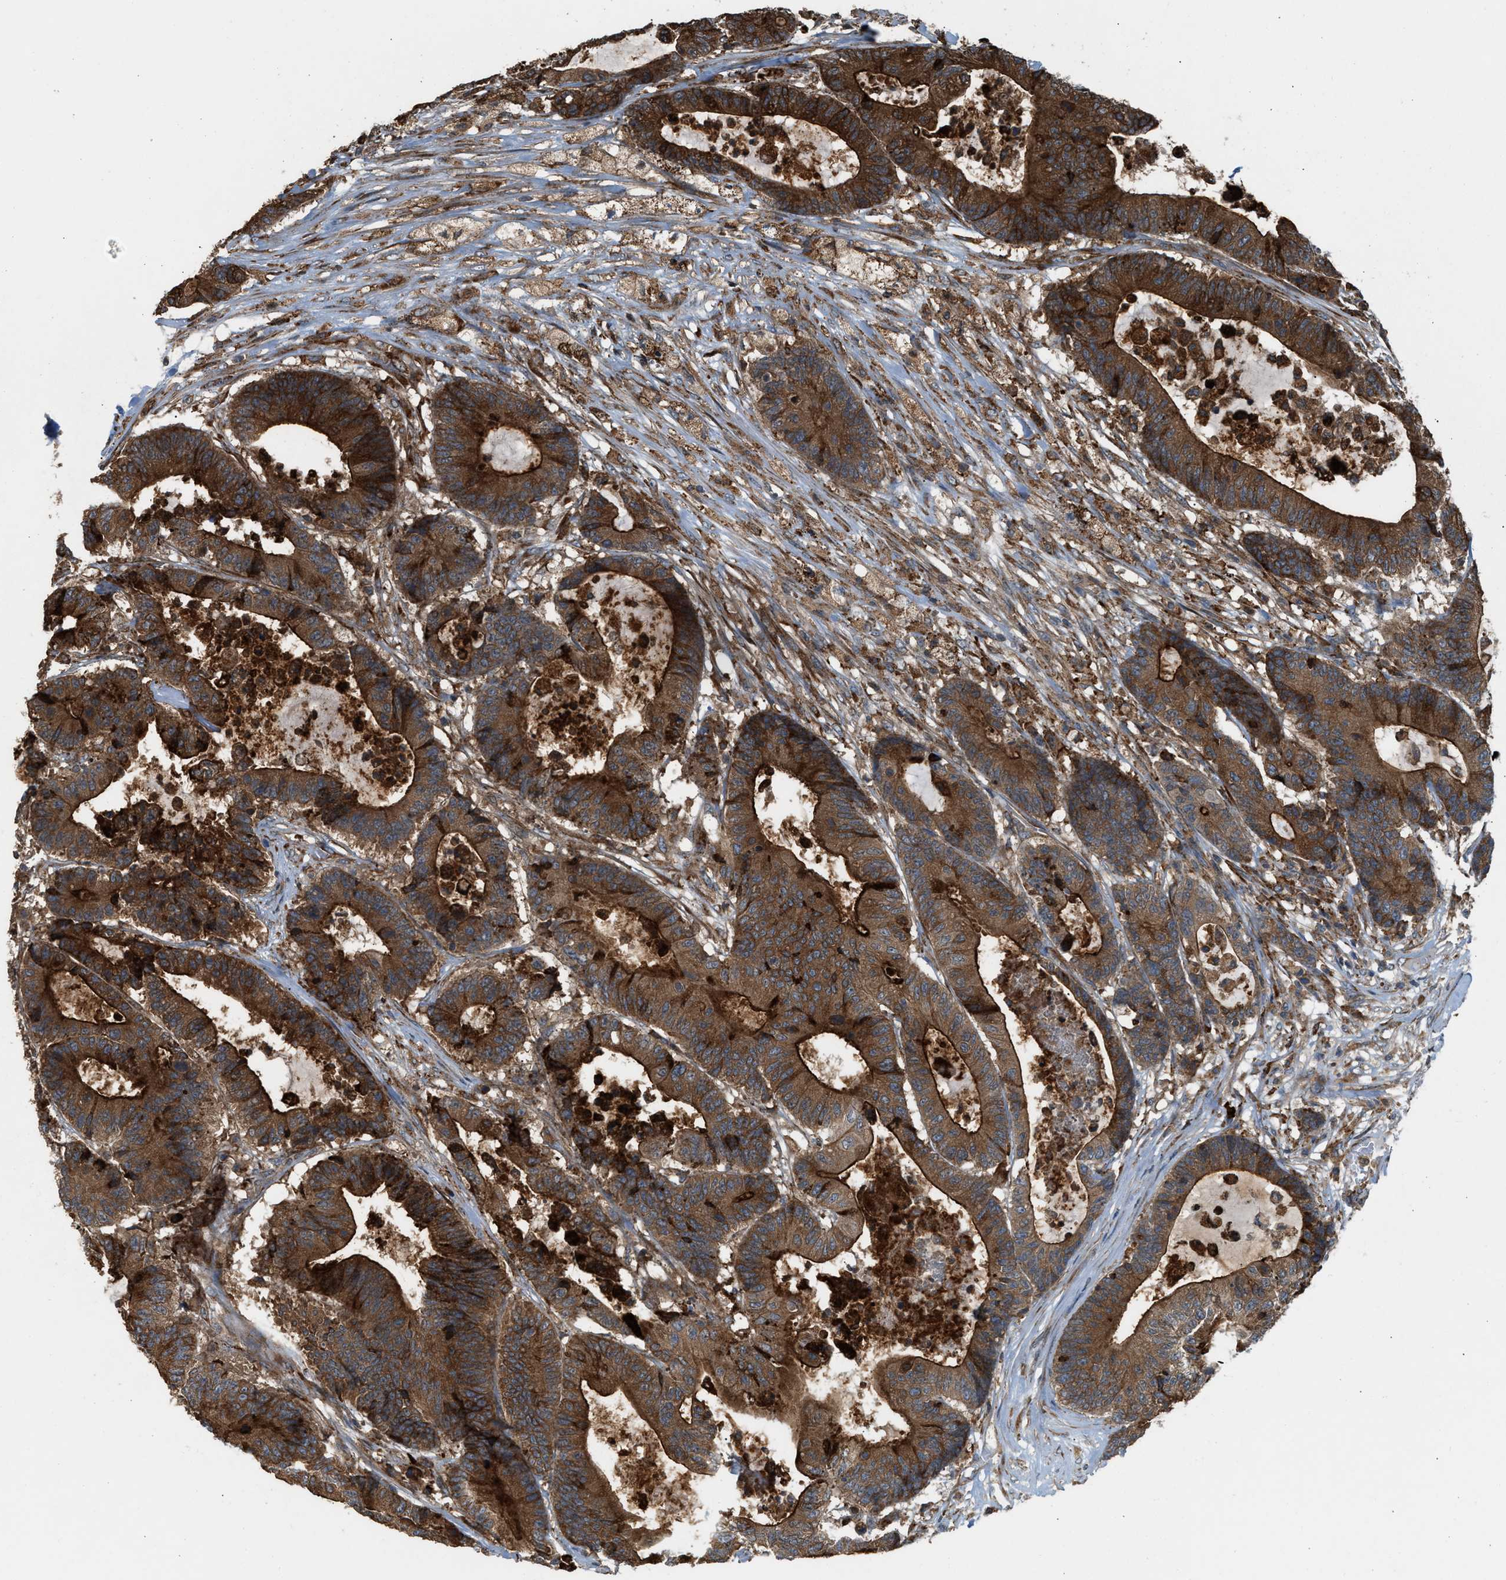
{"staining": {"intensity": "strong", "quantity": ">75%", "location": "cytoplasmic/membranous"}, "tissue": "colorectal cancer", "cell_type": "Tumor cells", "image_type": "cancer", "snomed": [{"axis": "morphology", "description": "Adenocarcinoma, NOS"}, {"axis": "topography", "description": "Colon"}], "caption": "Protein expression by IHC reveals strong cytoplasmic/membranous staining in about >75% of tumor cells in colorectal cancer (adenocarcinoma).", "gene": "BAIAP2L1", "patient": {"sex": "female", "age": 84}}